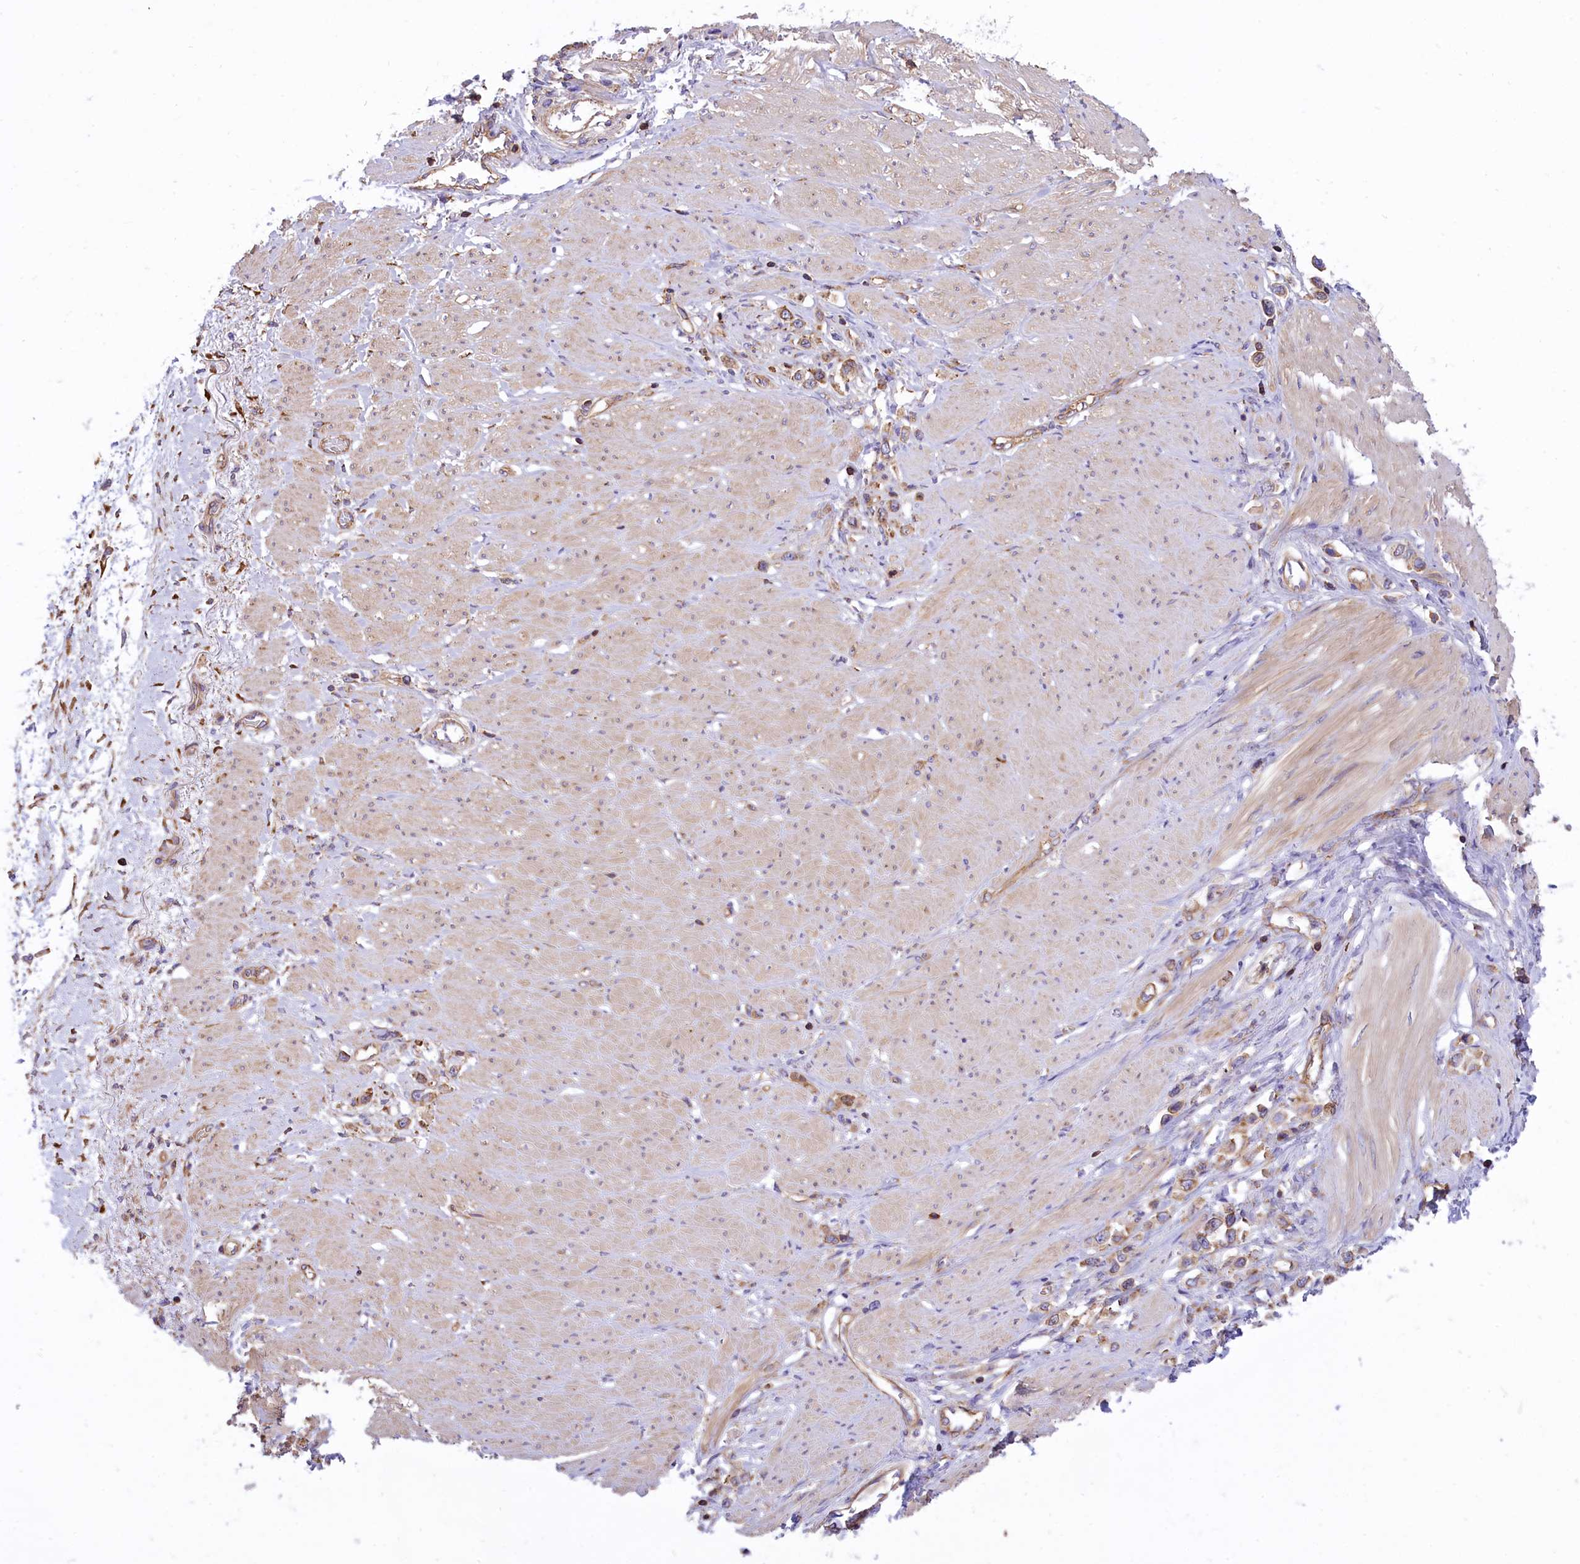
{"staining": {"intensity": "moderate", "quantity": ">75%", "location": "cytoplasmic/membranous"}, "tissue": "stomach cancer", "cell_type": "Tumor cells", "image_type": "cancer", "snomed": [{"axis": "morphology", "description": "Adenocarcinoma, NOS"}, {"axis": "topography", "description": "Stomach"}], "caption": "Immunohistochemical staining of human adenocarcinoma (stomach) exhibits moderate cytoplasmic/membranous protein staining in about >75% of tumor cells.", "gene": "SEPTIN9", "patient": {"sex": "female", "age": 65}}